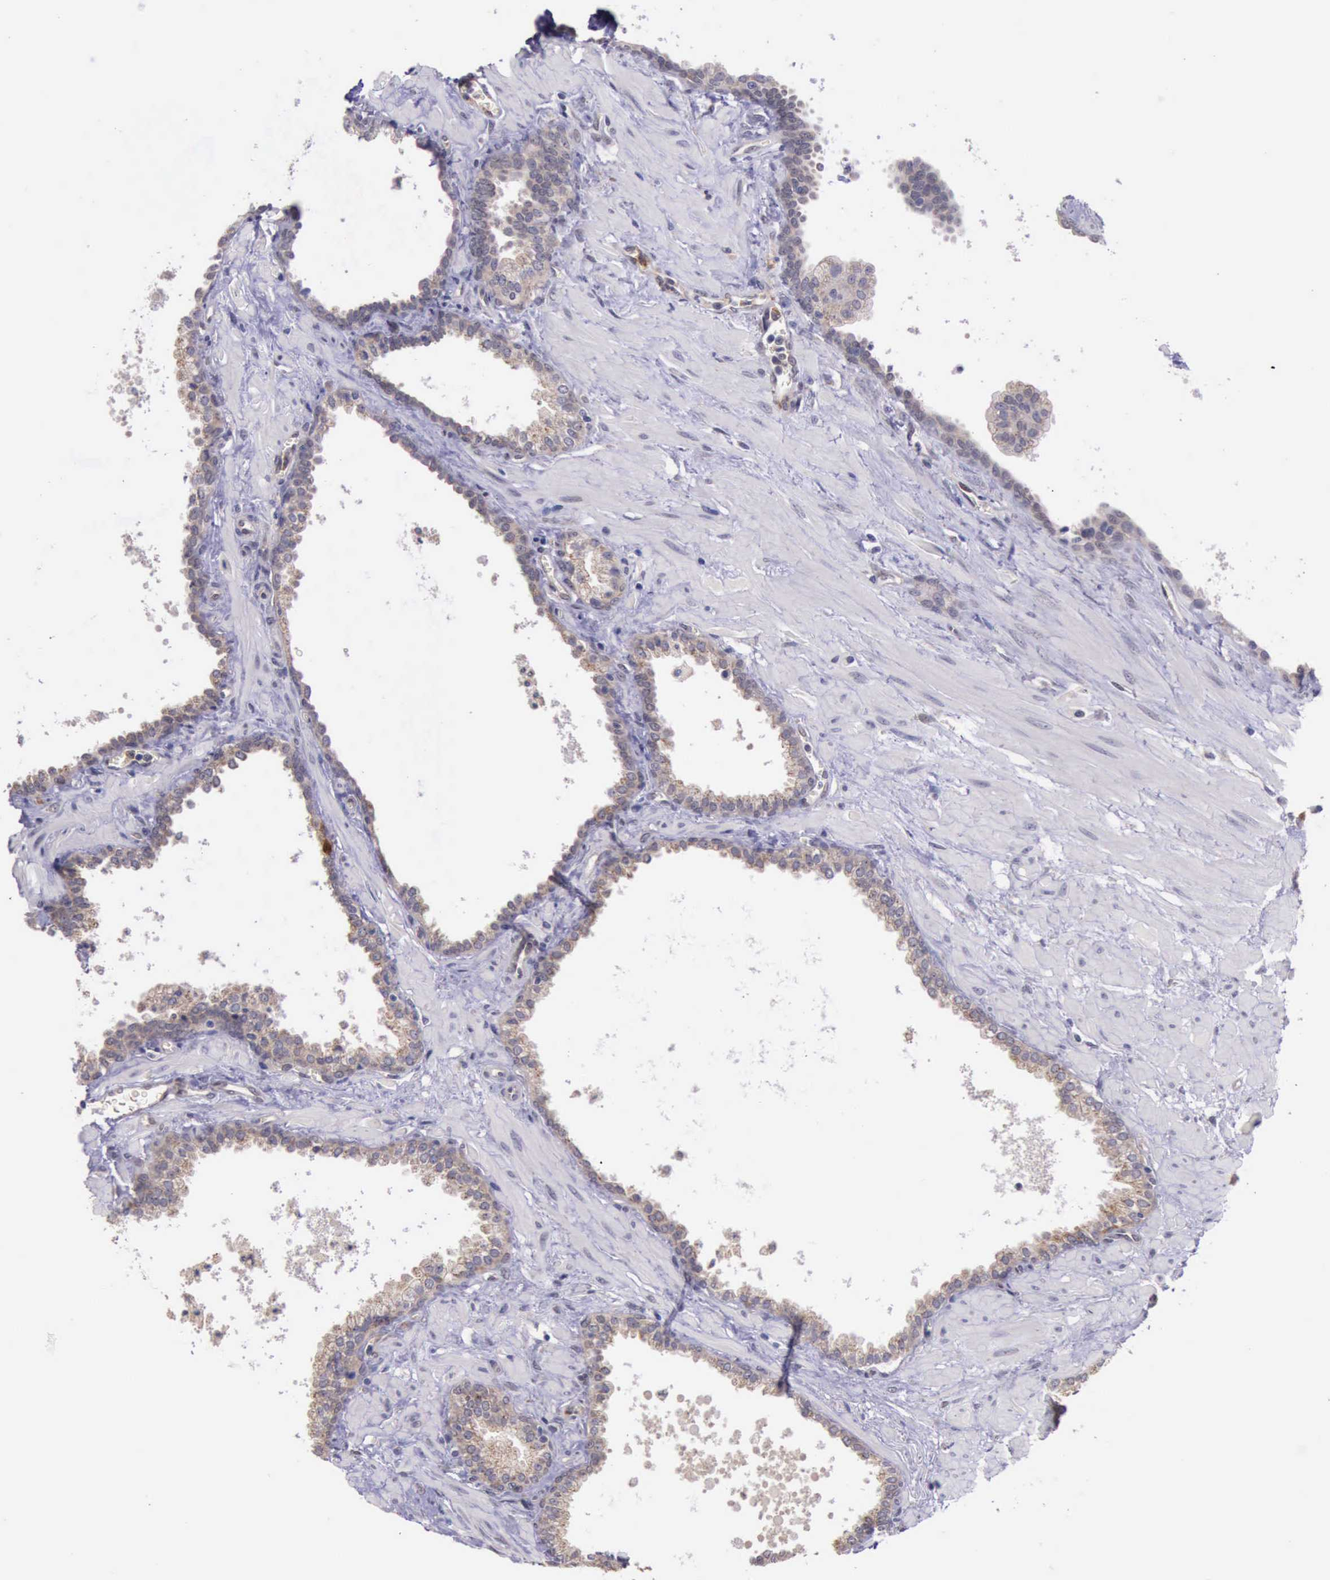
{"staining": {"intensity": "weak", "quantity": ">75%", "location": "cytoplasmic/membranous"}, "tissue": "prostate", "cell_type": "Glandular cells", "image_type": "normal", "snomed": [{"axis": "morphology", "description": "Normal tissue, NOS"}, {"axis": "topography", "description": "Prostate"}], "caption": "Immunohistochemistry micrograph of benign prostate: prostate stained using immunohistochemistry shows low levels of weak protein expression localized specifically in the cytoplasmic/membranous of glandular cells, appearing as a cytoplasmic/membranous brown color.", "gene": "PLEK2", "patient": {"sex": "male", "age": 60}}